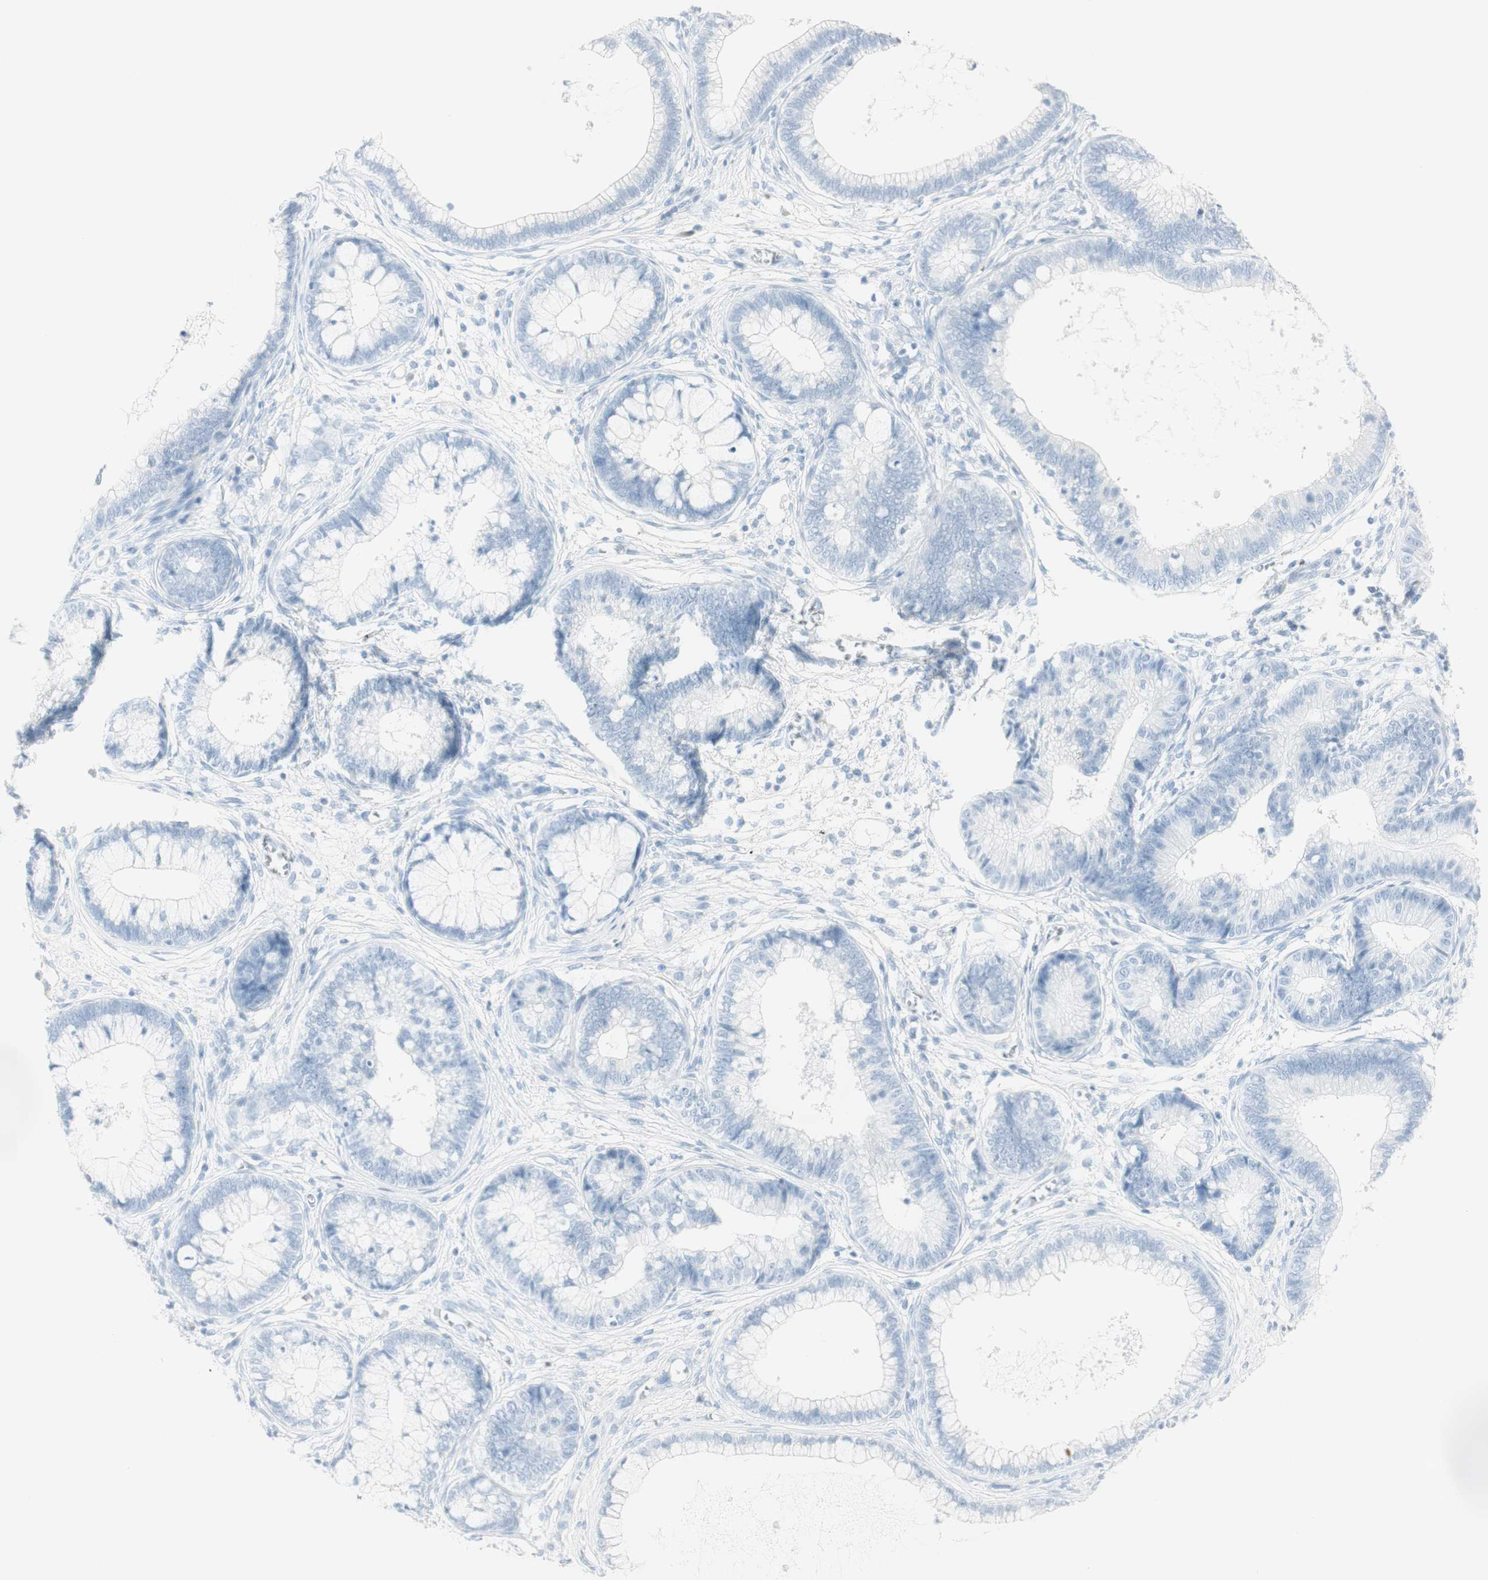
{"staining": {"intensity": "negative", "quantity": "none", "location": "none"}, "tissue": "cervical cancer", "cell_type": "Tumor cells", "image_type": "cancer", "snomed": [{"axis": "morphology", "description": "Adenocarcinoma, NOS"}, {"axis": "topography", "description": "Cervix"}], "caption": "This histopathology image is of adenocarcinoma (cervical) stained with immunohistochemistry to label a protein in brown with the nuclei are counter-stained blue. There is no expression in tumor cells.", "gene": "NAPSA", "patient": {"sex": "female", "age": 44}}